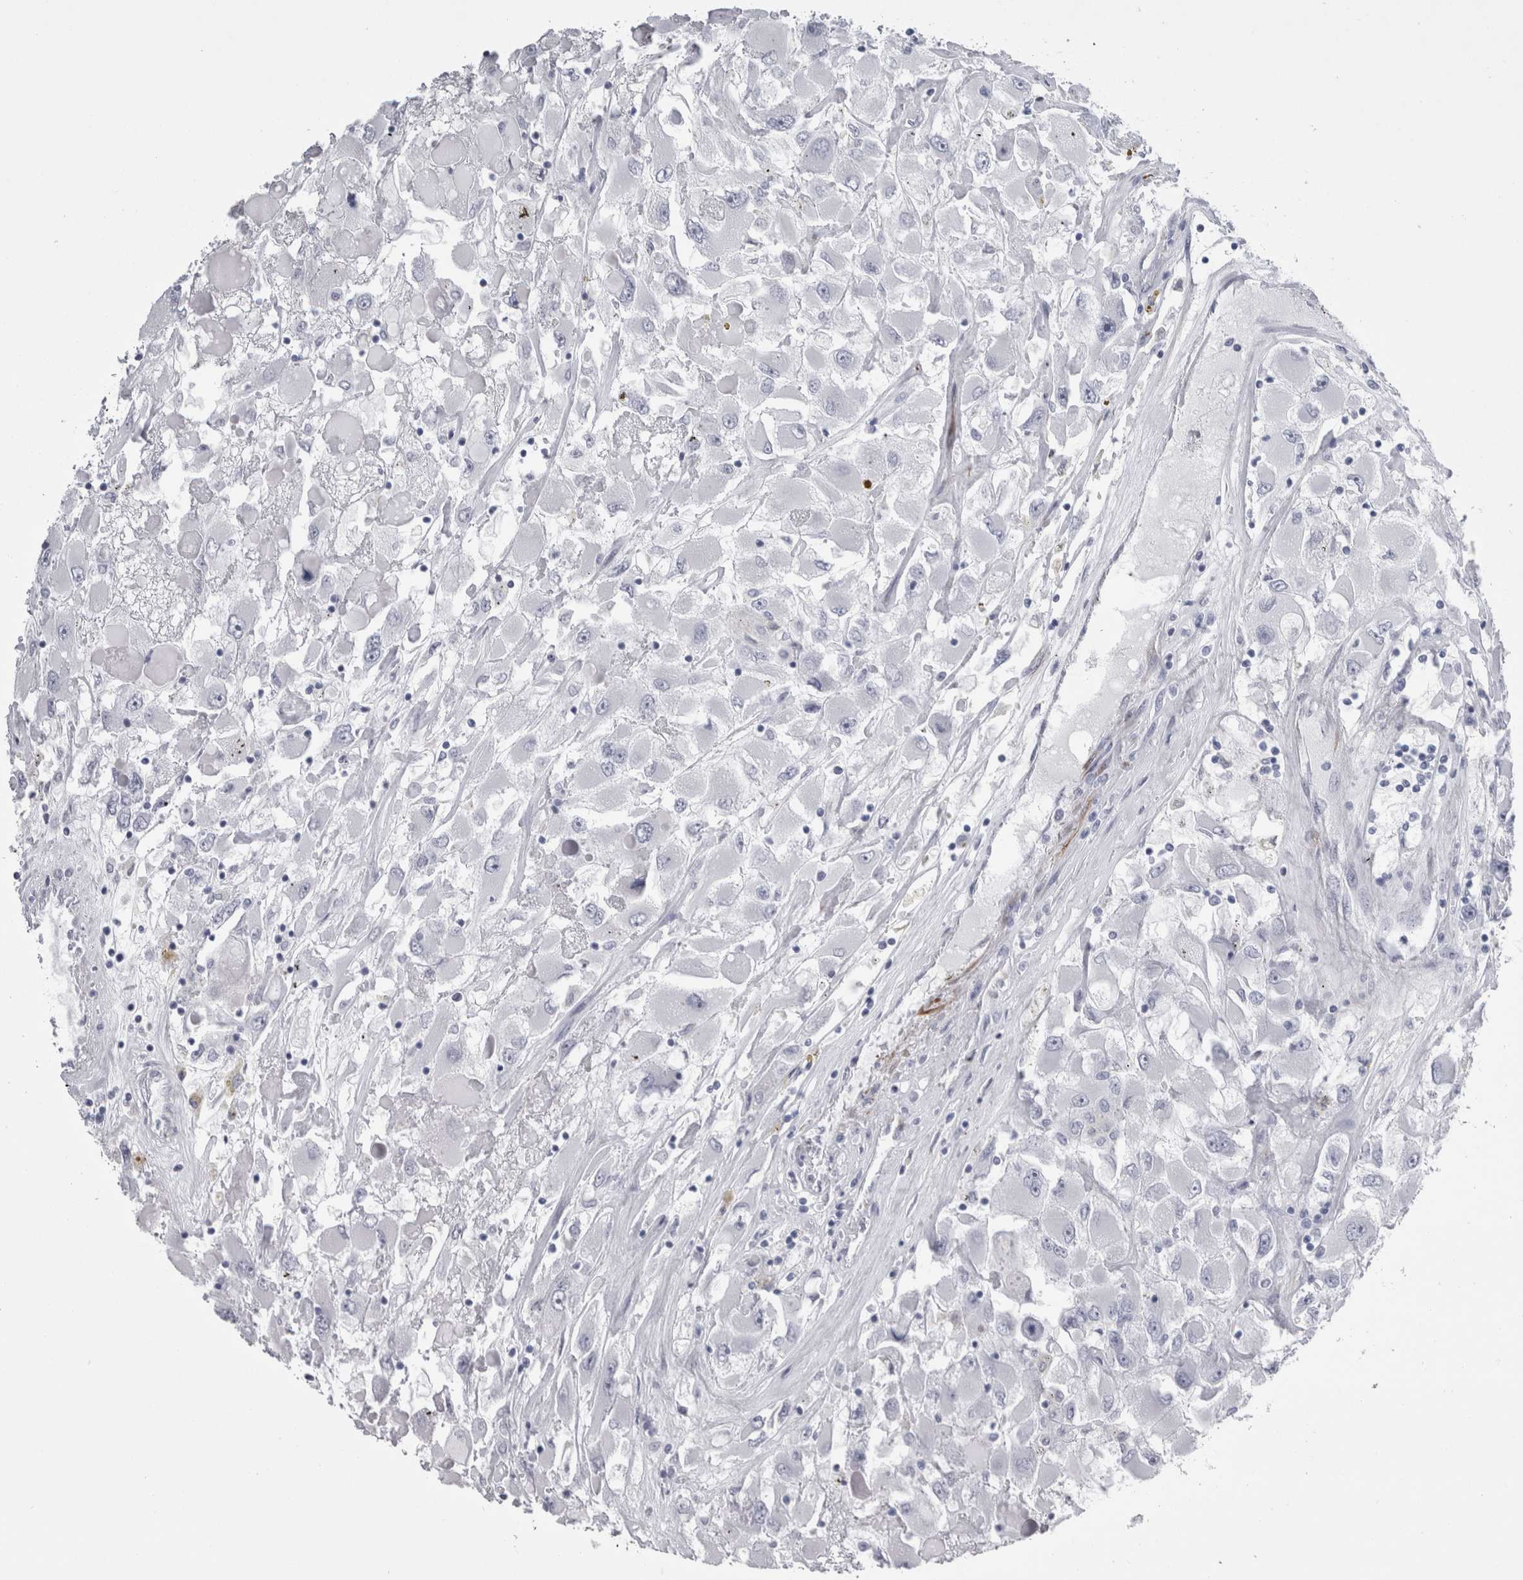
{"staining": {"intensity": "negative", "quantity": "none", "location": "none"}, "tissue": "renal cancer", "cell_type": "Tumor cells", "image_type": "cancer", "snomed": [{"axis": "morphology", "description": "Adenocarcinoma, NOS"}, {"axis": "topography", "description": "Kidney"}], "caption": "This is an IHC micrograph of human adenocarcinoma (renal). There is no staining in tumor cells.", "gene": "VWDE", "patient": {"sex": "female", "age": 52}}